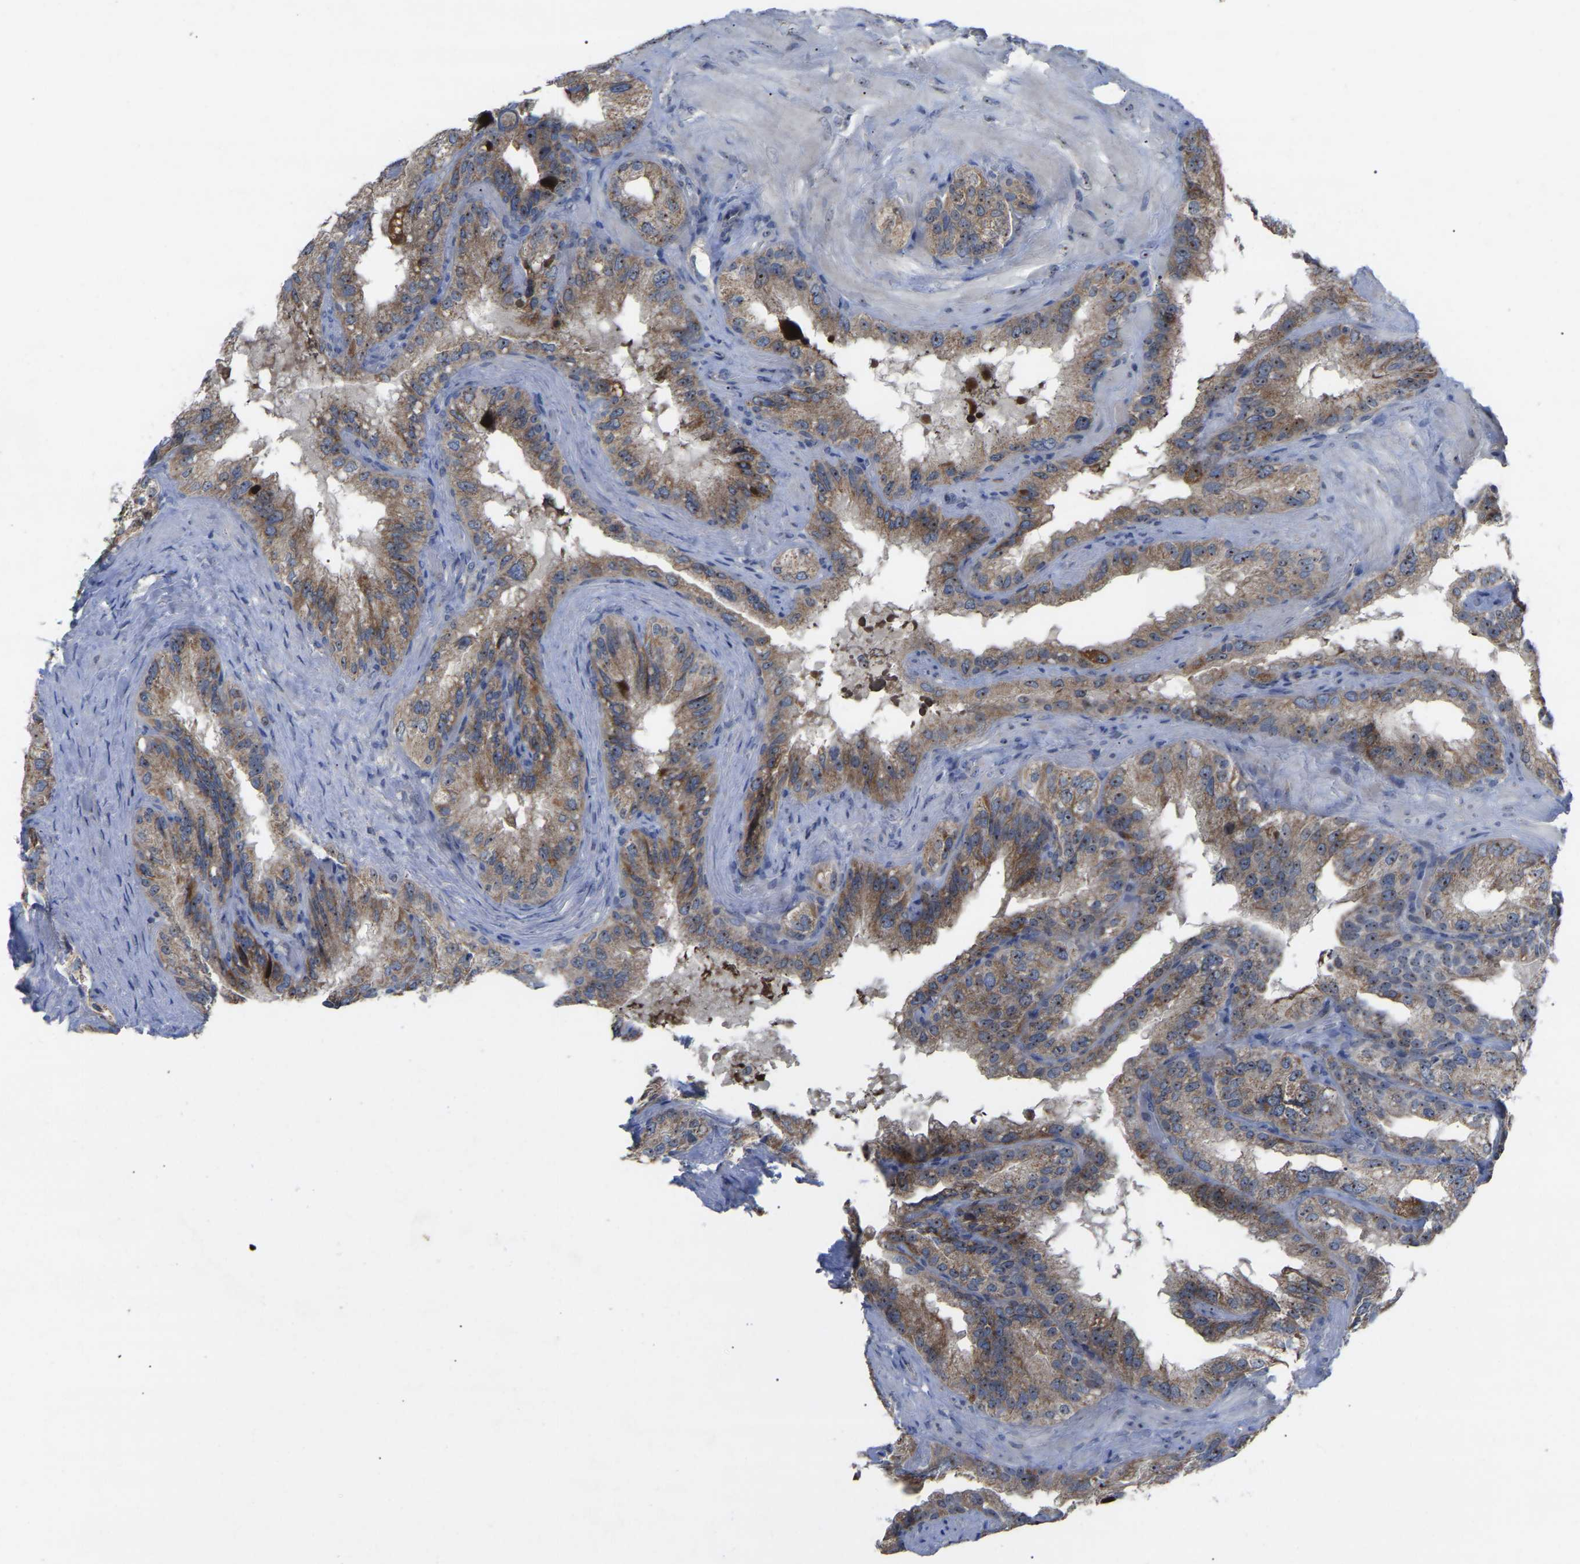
{"staining": {"intensity": "moderate", "quantity": ">75%", "location": "cytoplasmic/membranous,nuclear"}, "tissue": "seminal vesicle", "cell_type": "Glandular cells", "image_type": "normal", "snomed": [{"axis": "morphology", "description": "Normal tissue, NOS"}, {"axis": "topography", "description": "Seminal veicle"}], "caption": "Immunohistochemical staining of unremarkable human seminal vesicle reveals moderate cytoplasmic/membranous,nuclear protein expression in approximately >75% of glandular cells.", "gene": "NOP53", "patient": {"sex": "male", "age": 68}}